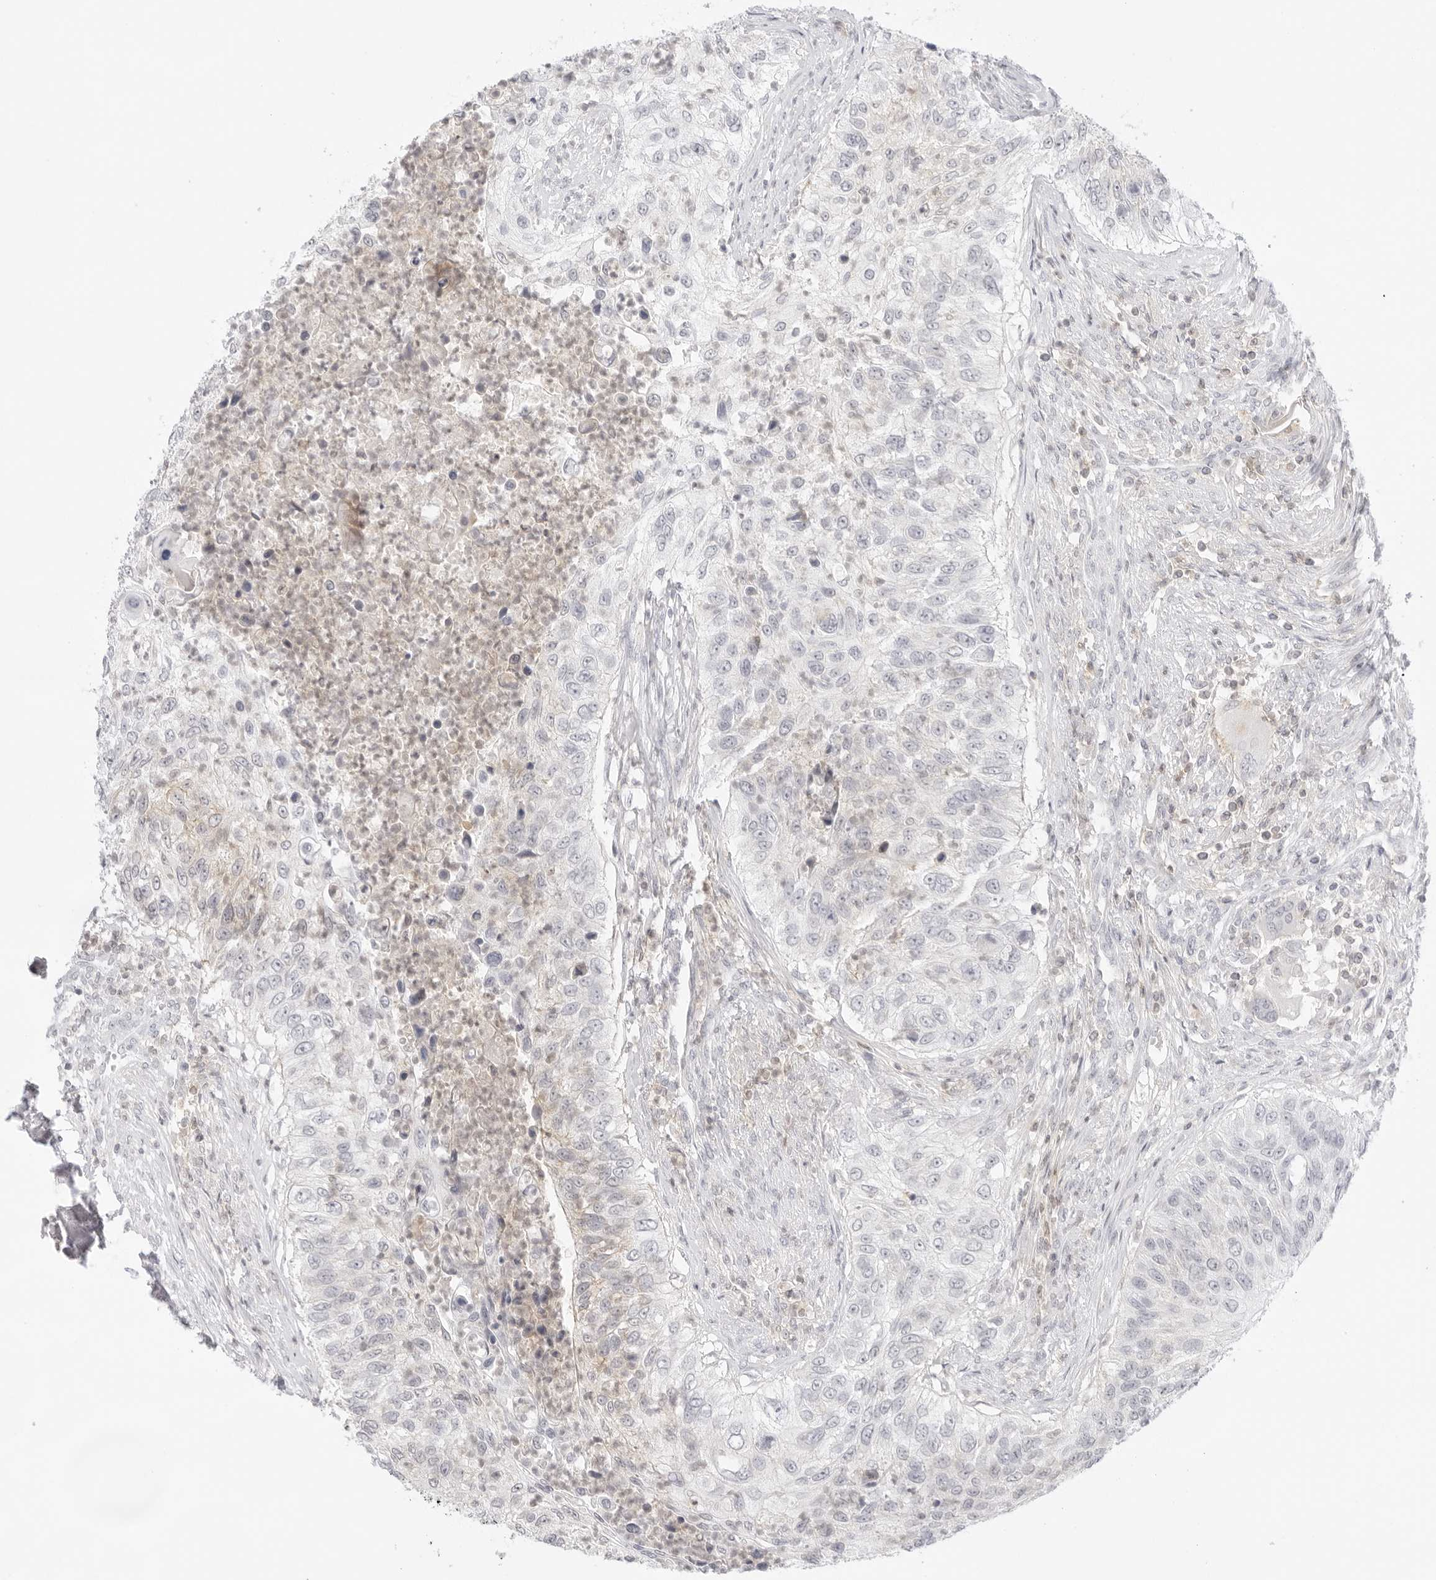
{"staining": {"intensity": "negative", "quantity": "none", "location": "none"}, "tissue": "urothelial cancer", "cell_type": "Tumor cells", "image_type": "cancer", "snomed": [{"axis": "morphology", "description": "Urothelial carcinoma, High grade"}, {"axis": "topography", "description": "Urinary bladder"}], "caption": "Urothelial cancer stained for a protein using IHC displays no expression tumor cells.", "gene": "TNFRSF14", "patient": {"sex": "female", "age": 60}}